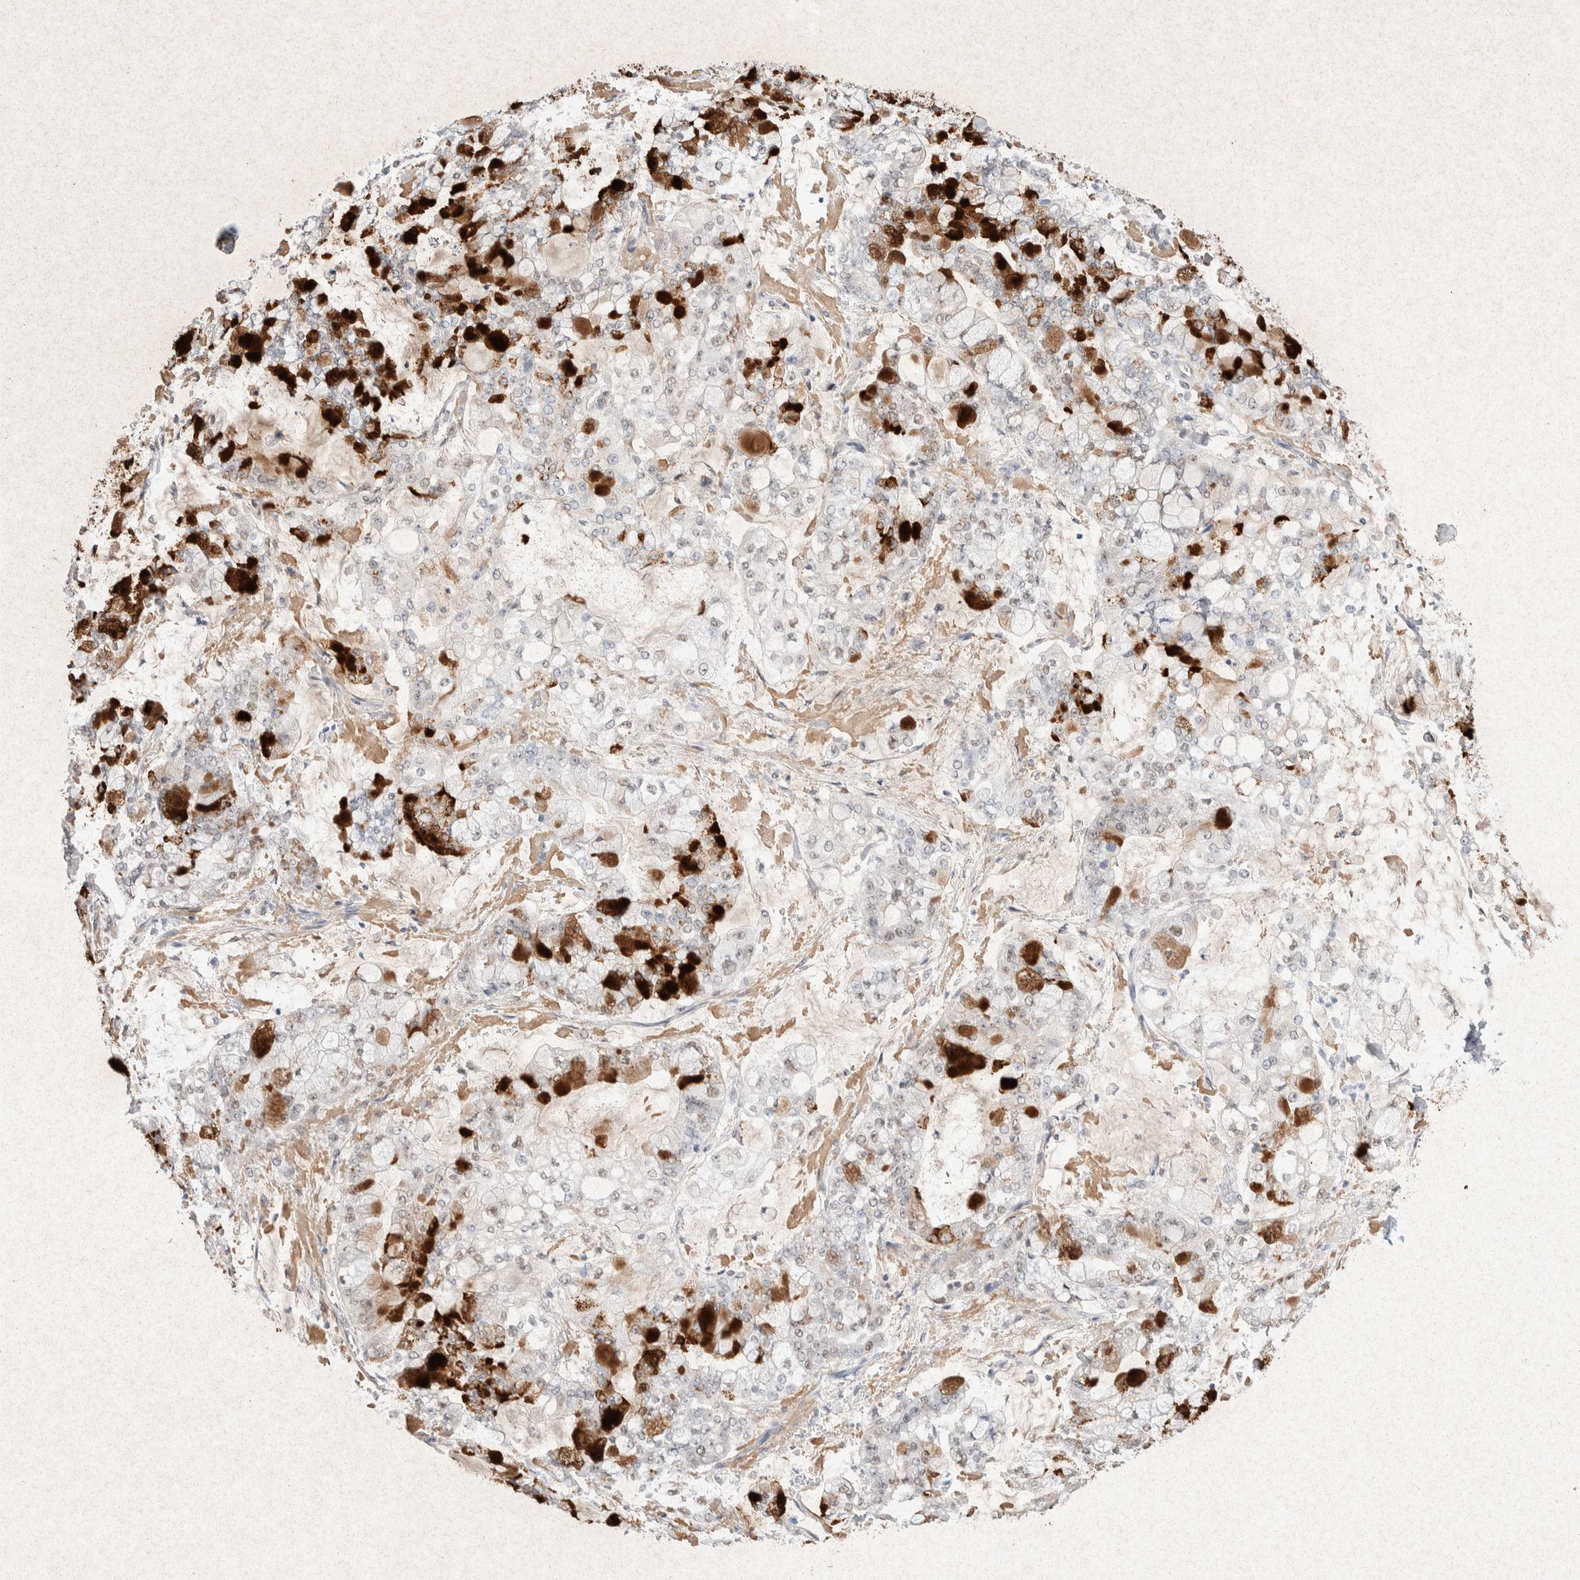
{"staining": {"intensity": "weak", "quantity": "<25%", "location": "nuclear"}, "tissue": "stomach cancer", "cell_type": "Tumor cells", "image_type": "cancer", "snomed": [{"axis": "morphology", "description": "Adenocarcinoma, NOS"}, {"axis": "topography", "description": "Stomach"}], "caption": "Protein analysis of stomach adenocarcinoma displays no significant staining in tumor cells. (Stains: DAB (3,3'-diaminobenzidine) immunohistochemistry (IHC) with hematoxylin counter stain, Microscopy: brightfield microscopy at high magnification).", "gene": "PRMT1", "patient": {"sex": "male", "age": 76}}